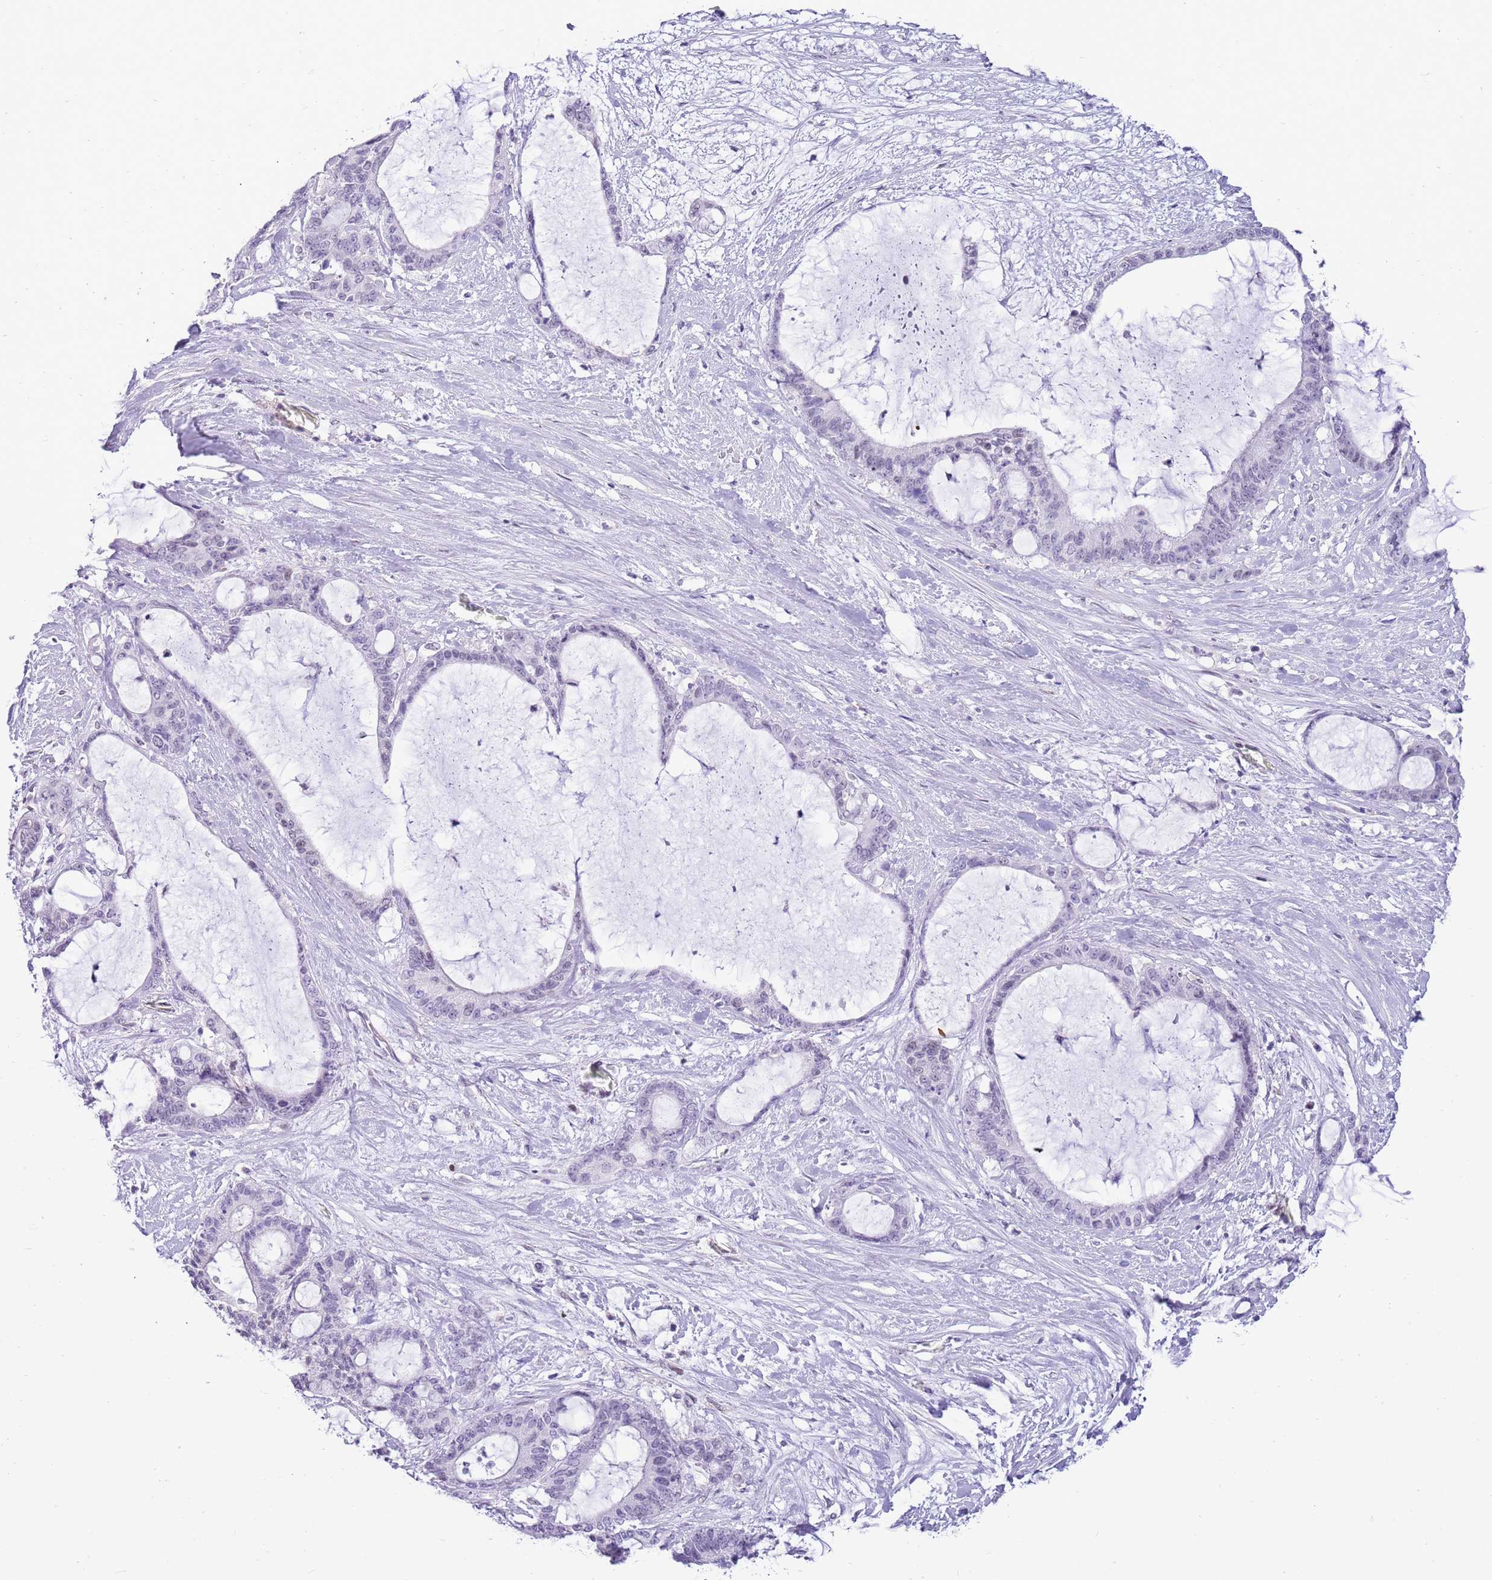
{"staining": {"intensity": "negative", "quantity": "none", "location": "none"}, "tissue": "liver cancer", "cell_type": "Tumor cells", "image_type": "cancer", "snomed": [{"axis": "morphology", "description": "Normal tissue, NOS"}, {"axis": "morphology", "description": "Cholangiocarcinoma"}, {"axis": "topography", "description": "Liver"}, {"axis": "topography", "description": "Peripheral nerve tissue"}], "caption": "Tumor cells are negative for protein expression in human cholangiocarcinoma (liver).", "gene": "PPP1R17", "patient": {"sex": "female", "age": 73}}